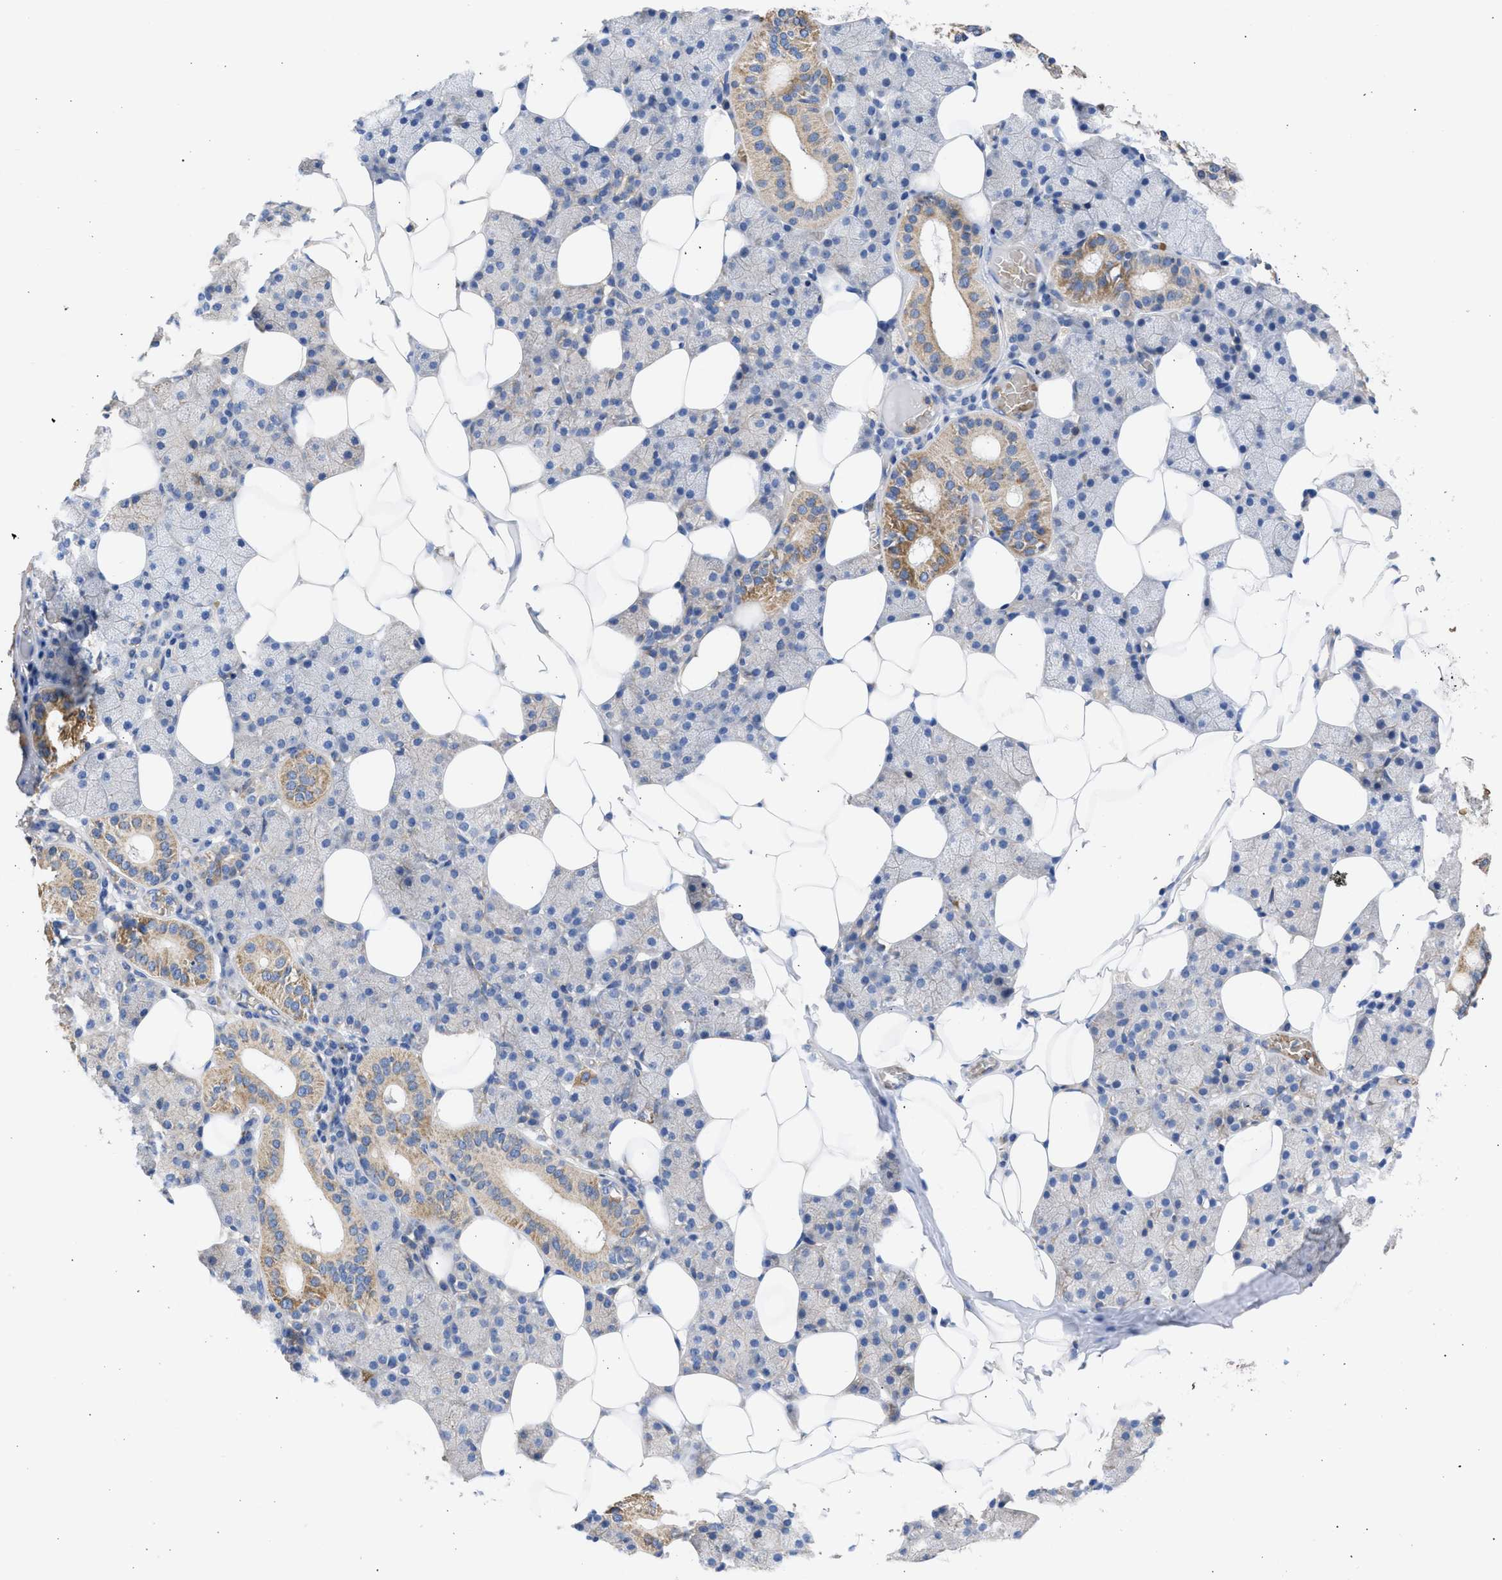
{"staining": {"intensity": "moderate", "quantity": "25%-75%", "location": "cytoplasmic/membranous"}, "tissue": "salivary gland", "cell_type": "Glandular cells", "image_type": "normal", "snomed": [{"axis": "morphology", "description": "Normal tissue, NOS"}, {"axis": "topography", "description": "Salivary gland"}], "caption": "A photomicrograph of salivary gland stained for a protein displays moderate cytoplasmic/membranous brown staining in glandular cells.", "gene": "BTG3", "patient": {"sex": "female", "age": 33}}